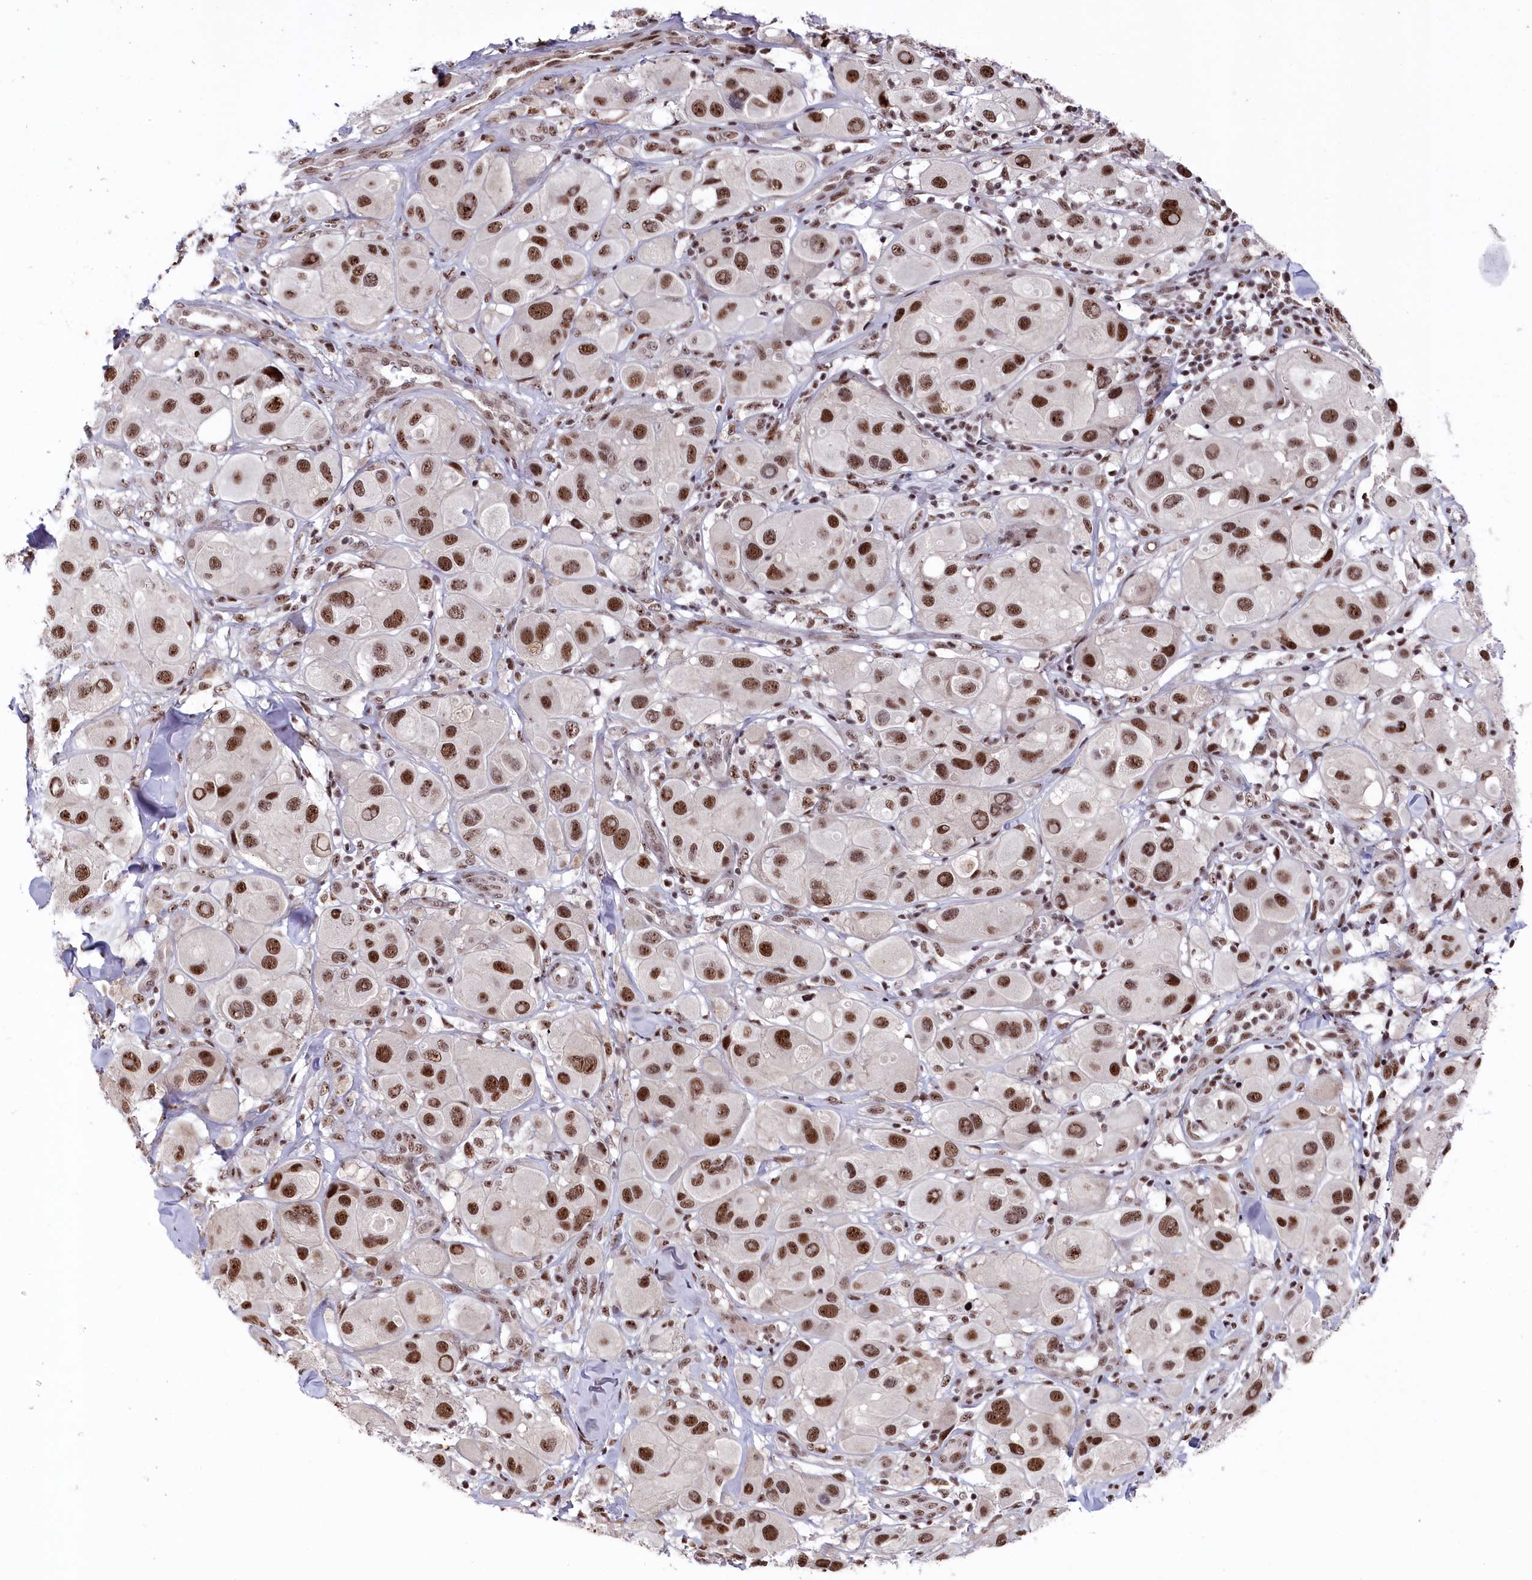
{"staining": {"intensity": "moderate", "quantity": ">75%", "location": "nuclear"}, "tissue": "melanoma", "cell_type": "Tumor cells", "image_type": "cancer", "snomed": [{"axis": "morphology", "description": "Malignant melanoma, Metastatic site"}, {"axis": "topography", "description": "Skin"}], "caption": "Malignant melanoma (metastatic site) was stained to show a protein in brown. There is medium levels of moderate nuclear expression in about >75% of tumor cells. Immunohistochemistry stains the protein of interest in brown and the nuclei are stained blue.", "gene": "POLR2H", "patient": {"sex": "male", "age": 41}}